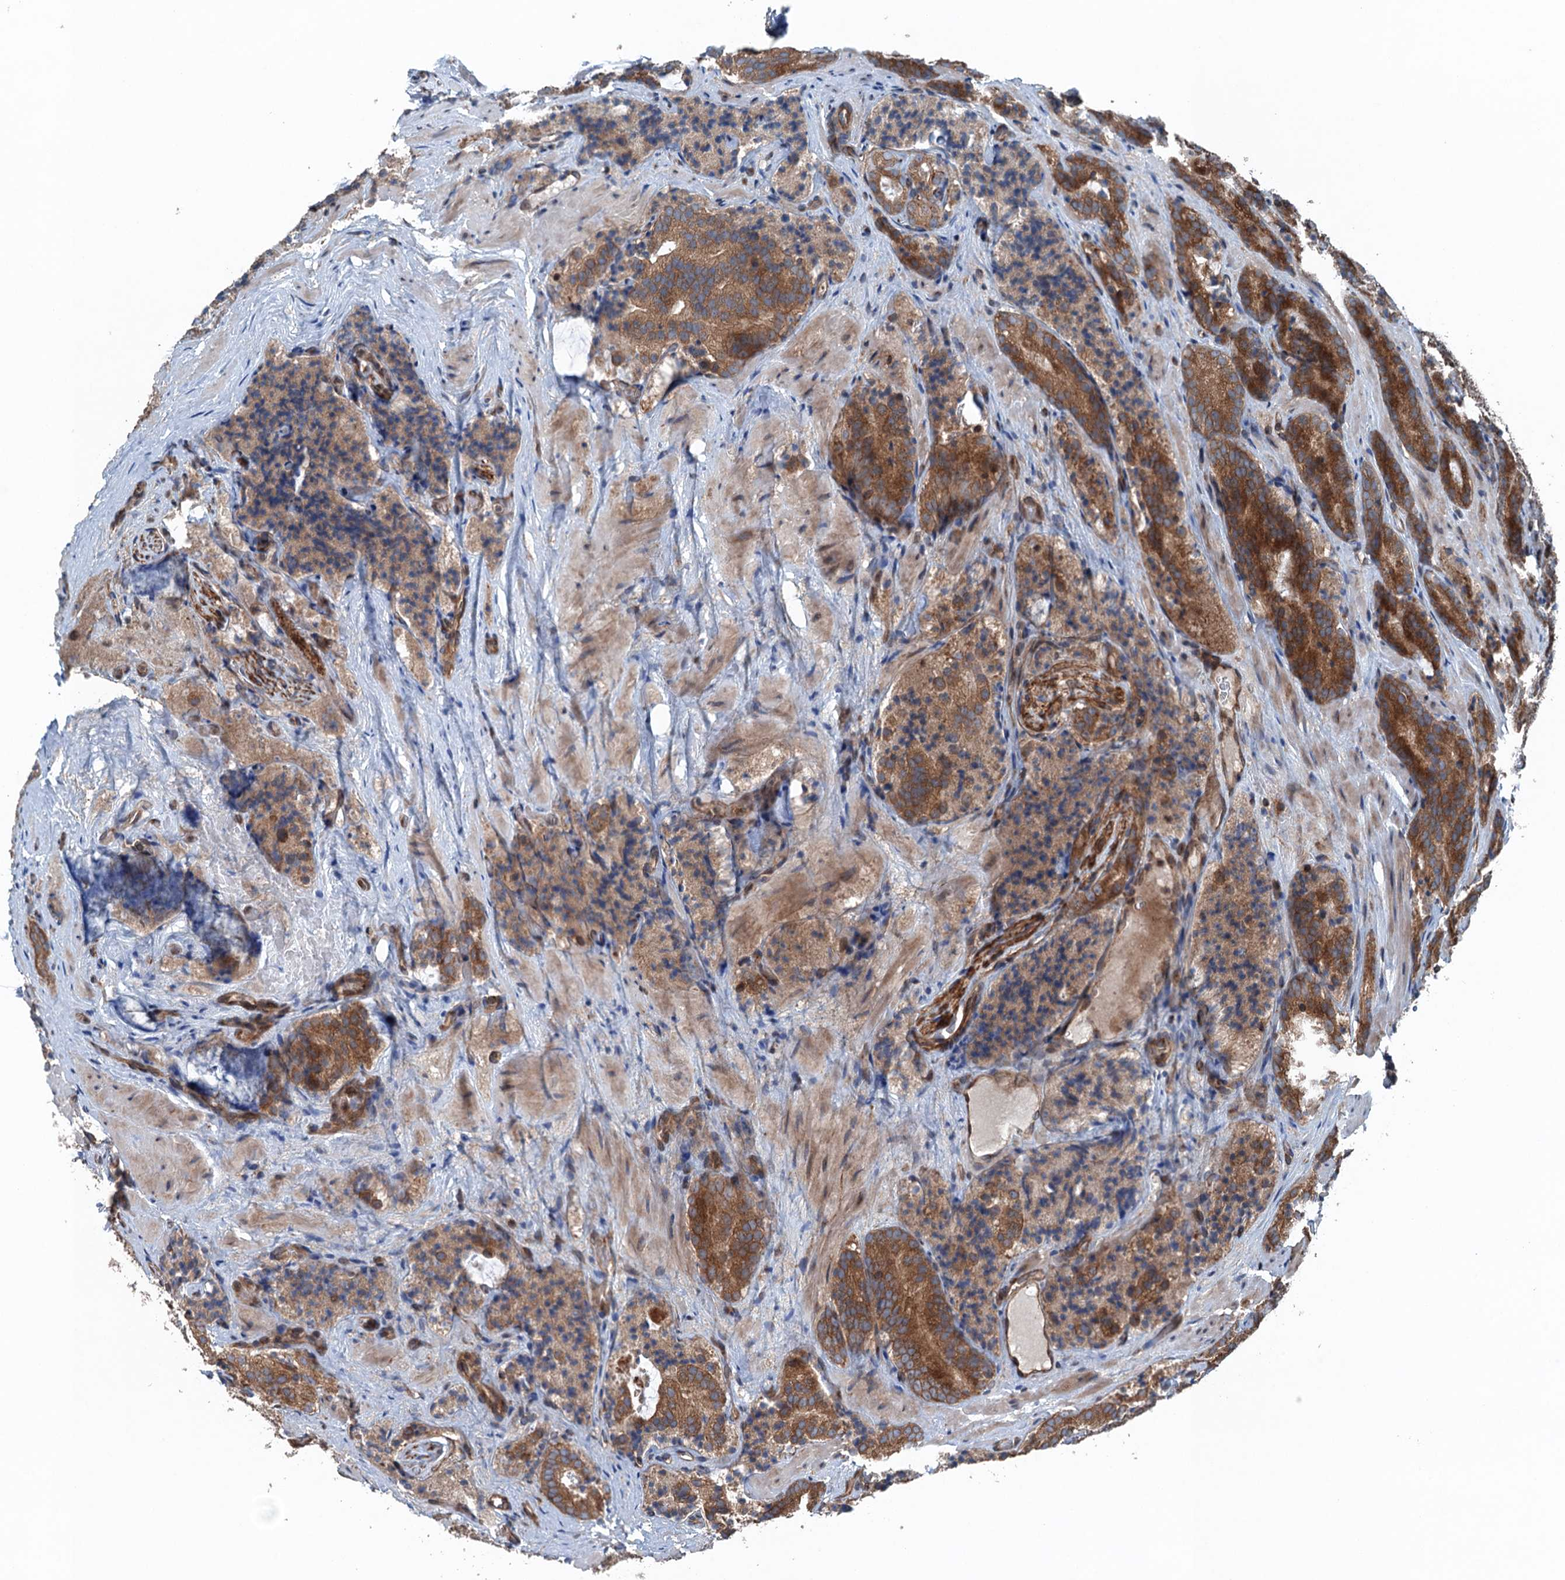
{"staining": {"intensity": "strong", "quantity": ">75%", "location": "cytoplasmic/membranous"}, "tissue": "prostate cancer", "cell_type": "Tumor cells", "image_type": "cancer", "snomed": [{"axis": "morphology", "description": "Adenocarcinoma, High grade"}, {"axis": "topography", "description": "Prostate"}], "caption": "Protein staining demonstrates strong cytoplasmic/membranous staining in approximately >75% of tumor cells in high-grade adenocarcinoma (prostate).", "gene": "TRAPPC8", "patient": {"sex": "male", "age": 57}}